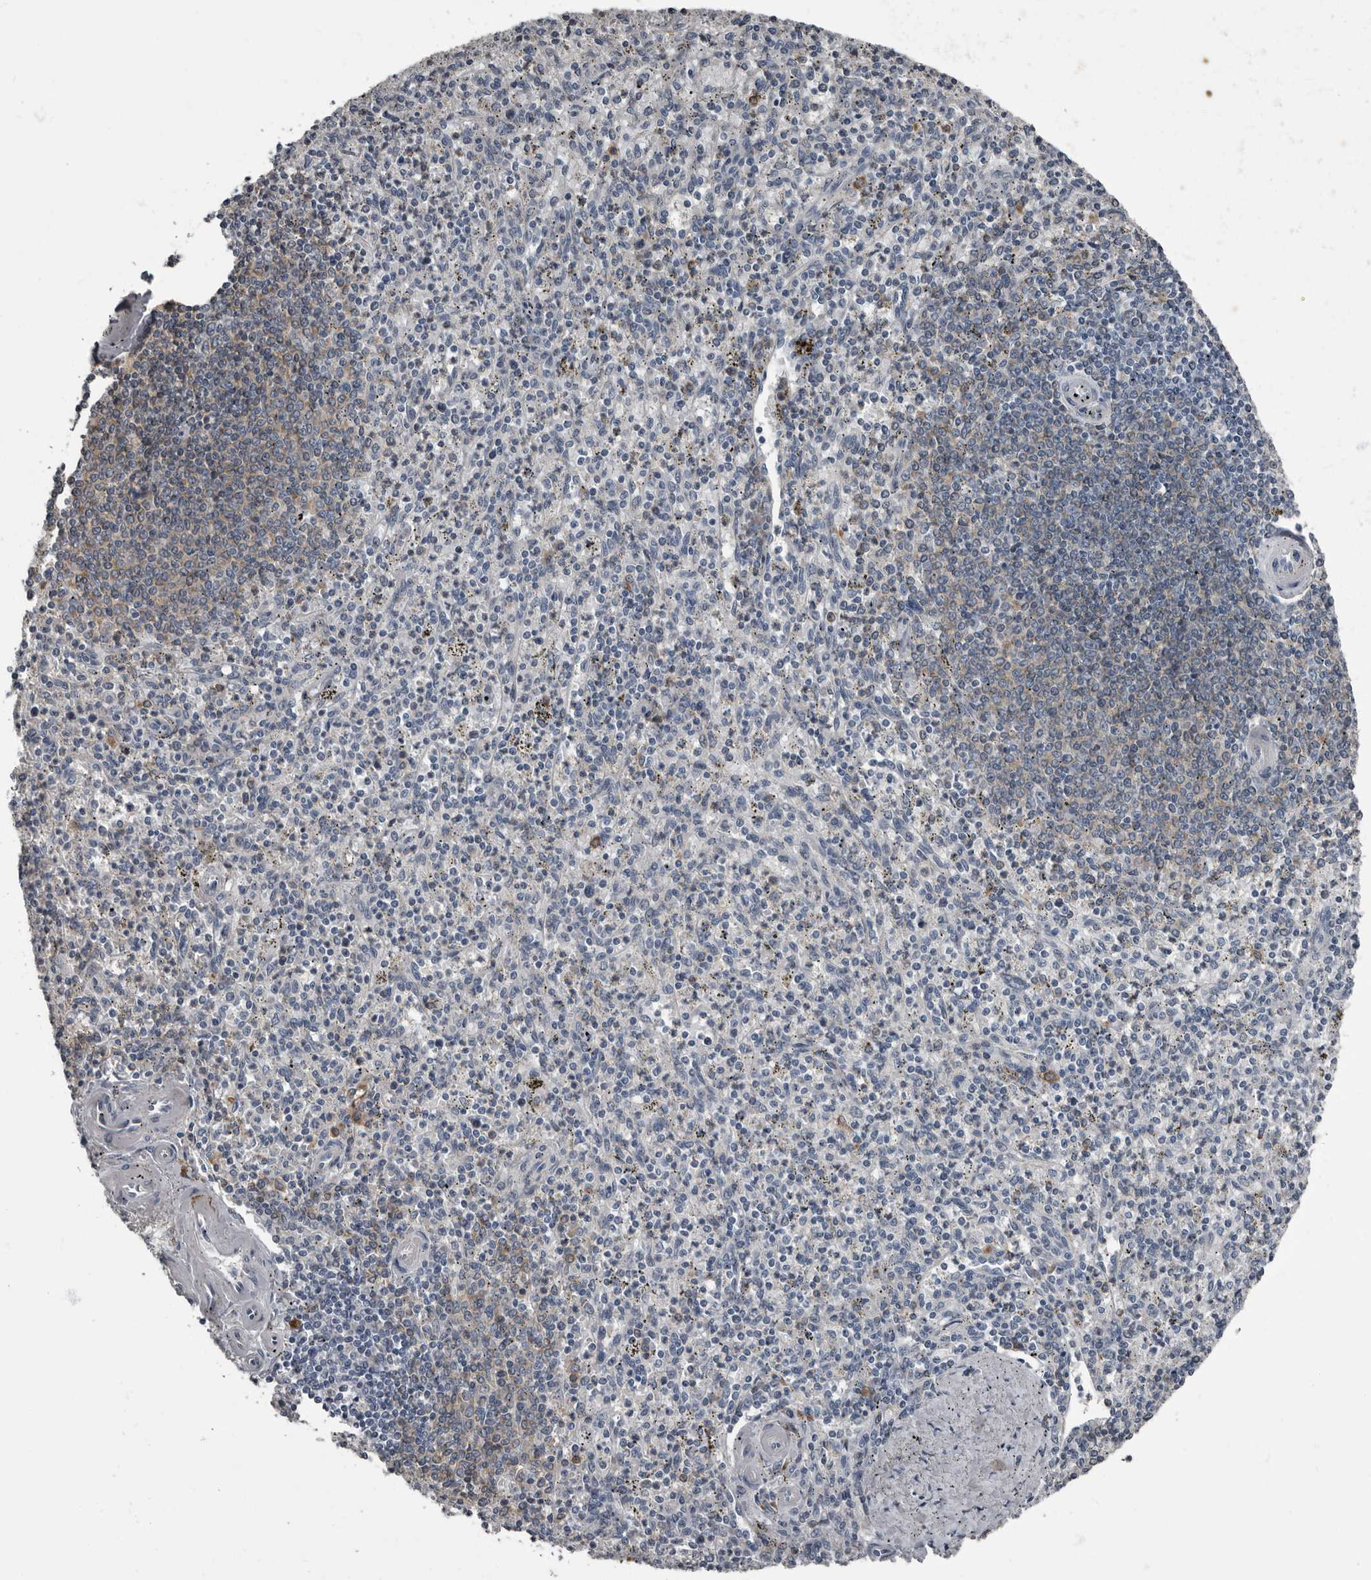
{"staining": {"intensity": "negative", "quantity": "none", "location": "none"}, "tissue": "spleen", "cell_type": "Cells in red pulp", "image_type": "normal", "snomed": [{"axis": "morphology", "description": "Normal tissue, NOS"}, {"axis": "topography", "description": "Spleen"}], "caption": "Immunohistochemical staining of unremarkable spleen reveals no significant positivity in cells in red pulp.", "gene": "TPD52L1", "patient": {"sex": "male", "age": 72}}